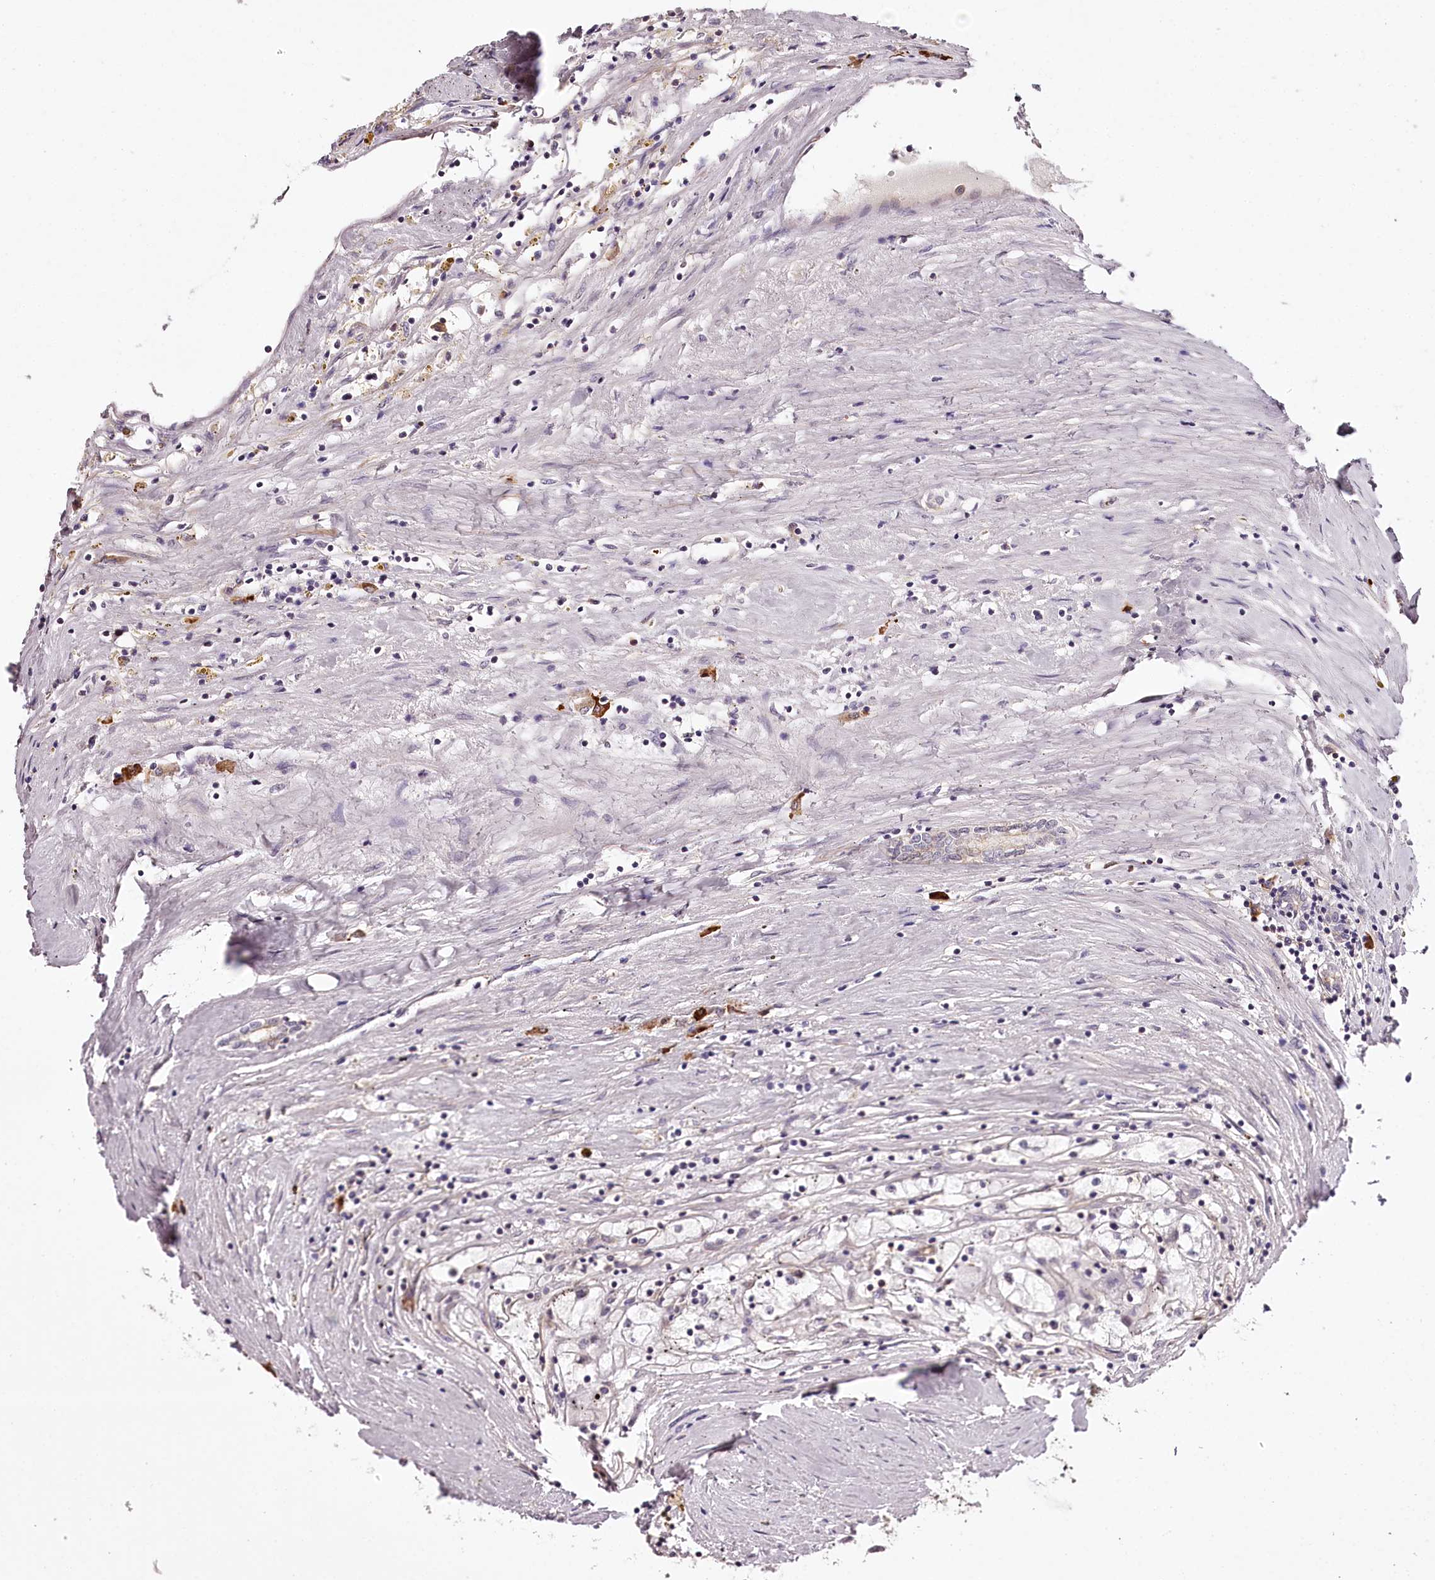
{"staining": {"intensity": "negative", "quantity": "none", "location": "none"}, "tissue": "renal cancer", "cell_type": "Tumor cells", "image_type": "cancer", "snomed": [{"axis": "morphology", "description": "Adenocarcinoma, NOS"}, {"axis": "topography", "description": "Kidney"}], "caption": "Immunohistochemistry of human renal cancer shows no staining in tumor cells.", "gene": "TARS1", "patient": {"sex": "male", "age": 56}}